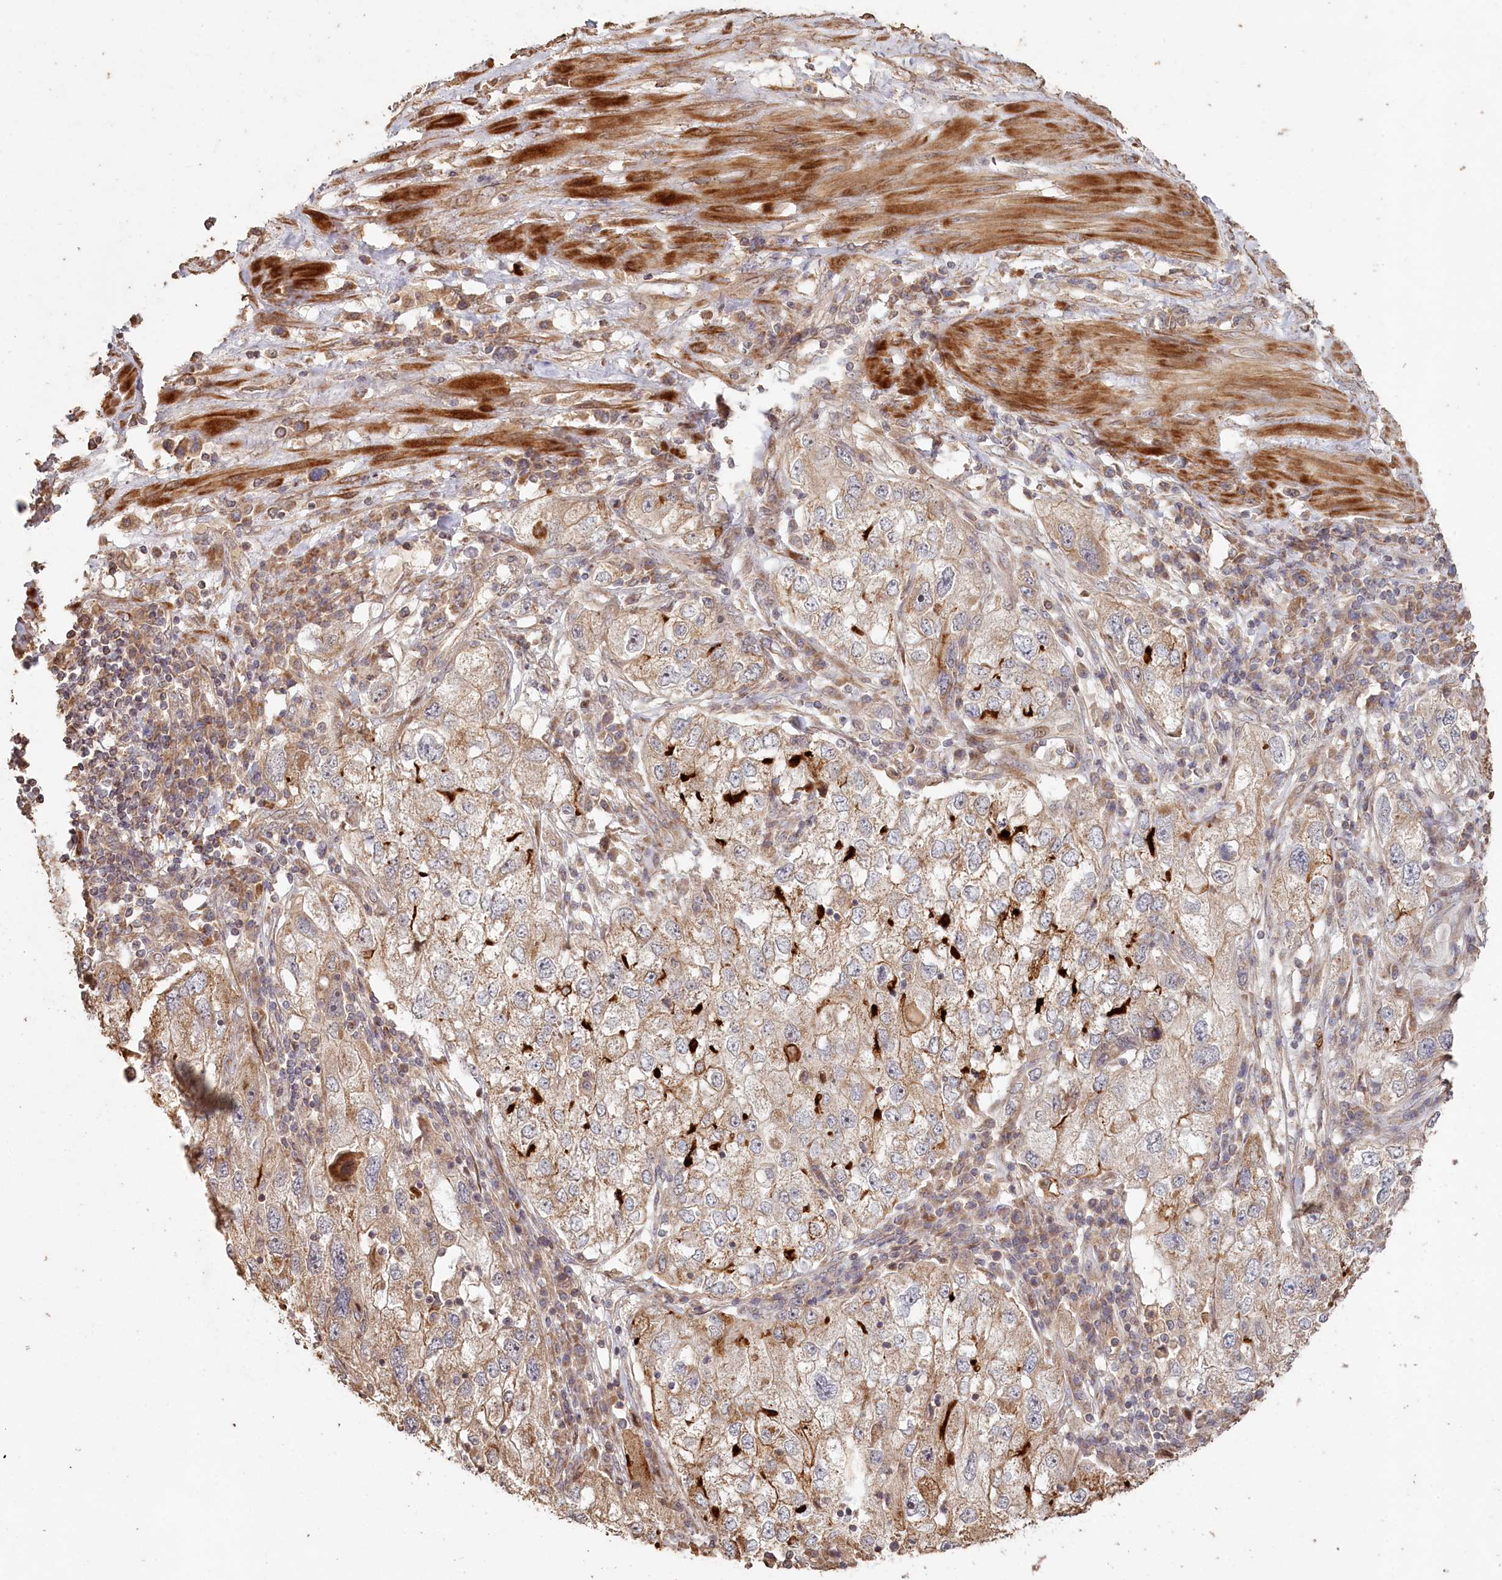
{"staining": {"intensity": "weak", "quantity": ">75%", "location": "cytoplasmic/membranous"}, "tissue": "endometrial cancer", "cell_type": "Tumor cells", "image_type": "cancer", "snomed": [{"axis": "morphology", "description": "Adenocarcinoma, NOS"}, {"axis": "topography", "description": "Endometrium"}], "caption": "Tumor cells demonstrate low levels of weak cytoplasmic/membranous expression in about >75% of cells in human endometrial cancer (adenocarcinoma).", "gene": "HAL", "patient": {"sex": "female", "age": 49}}